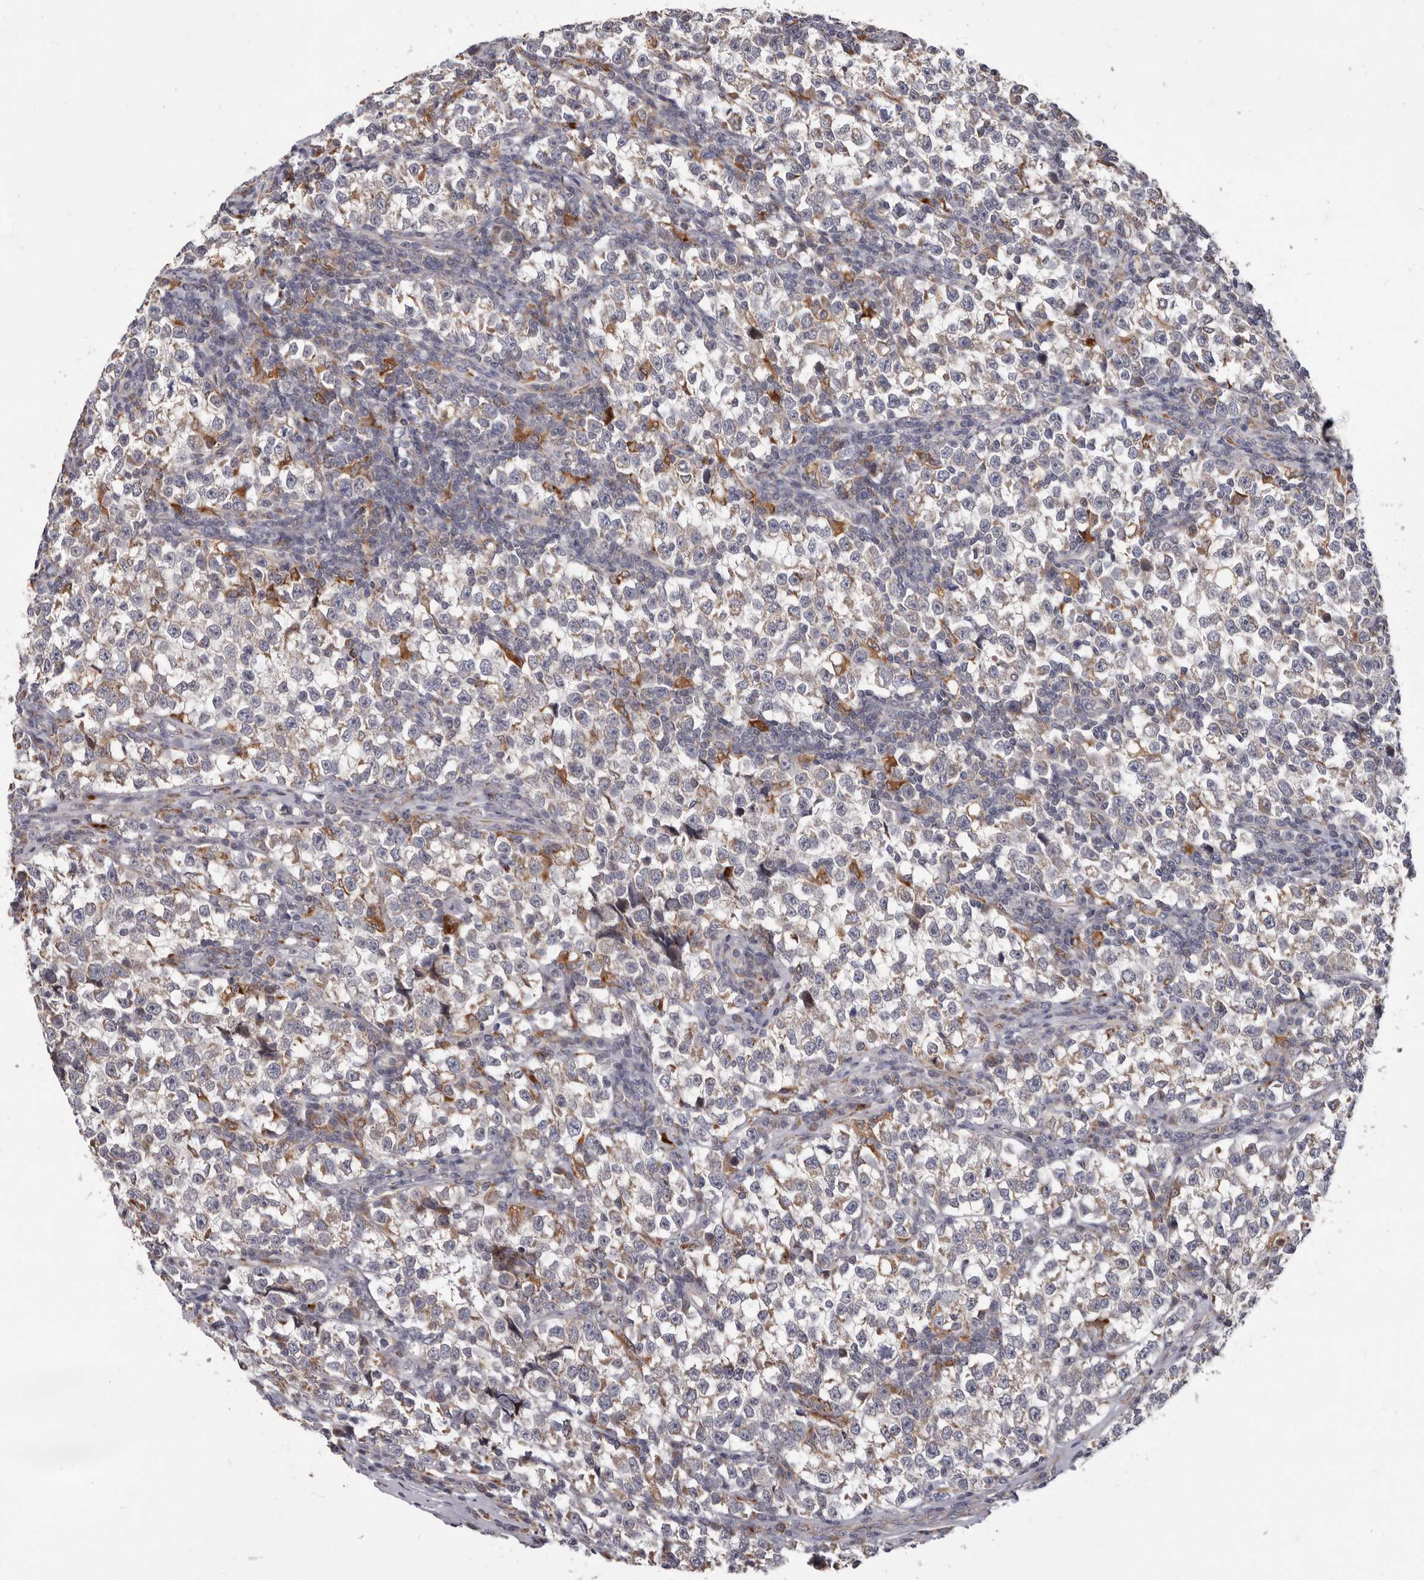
{"staining": {"intensity": "weak", "quantity": "<25%", "location": "cytoplasmic/membranous"}, "tissue": "testis cancer", "cell_type": "Tumor cells", "image_type": "cancer", "snomed": [{"axis": "morphology", "description": "Normal tissue, NOS"}, {"axis": "morphology", "description": "Seminoma, NOS"}, {"axis": "topography", "description": "Testis"}], "caption": "Immunohistochemistry (IHC) image of neoplastic tissue: testis seminoma stained with DAB (3,3'-diaminobenzidine) shows no significant protein staining in tumor cells.", "gene": "TOR3A", "patient": {"sex": "male", "age": 43}}